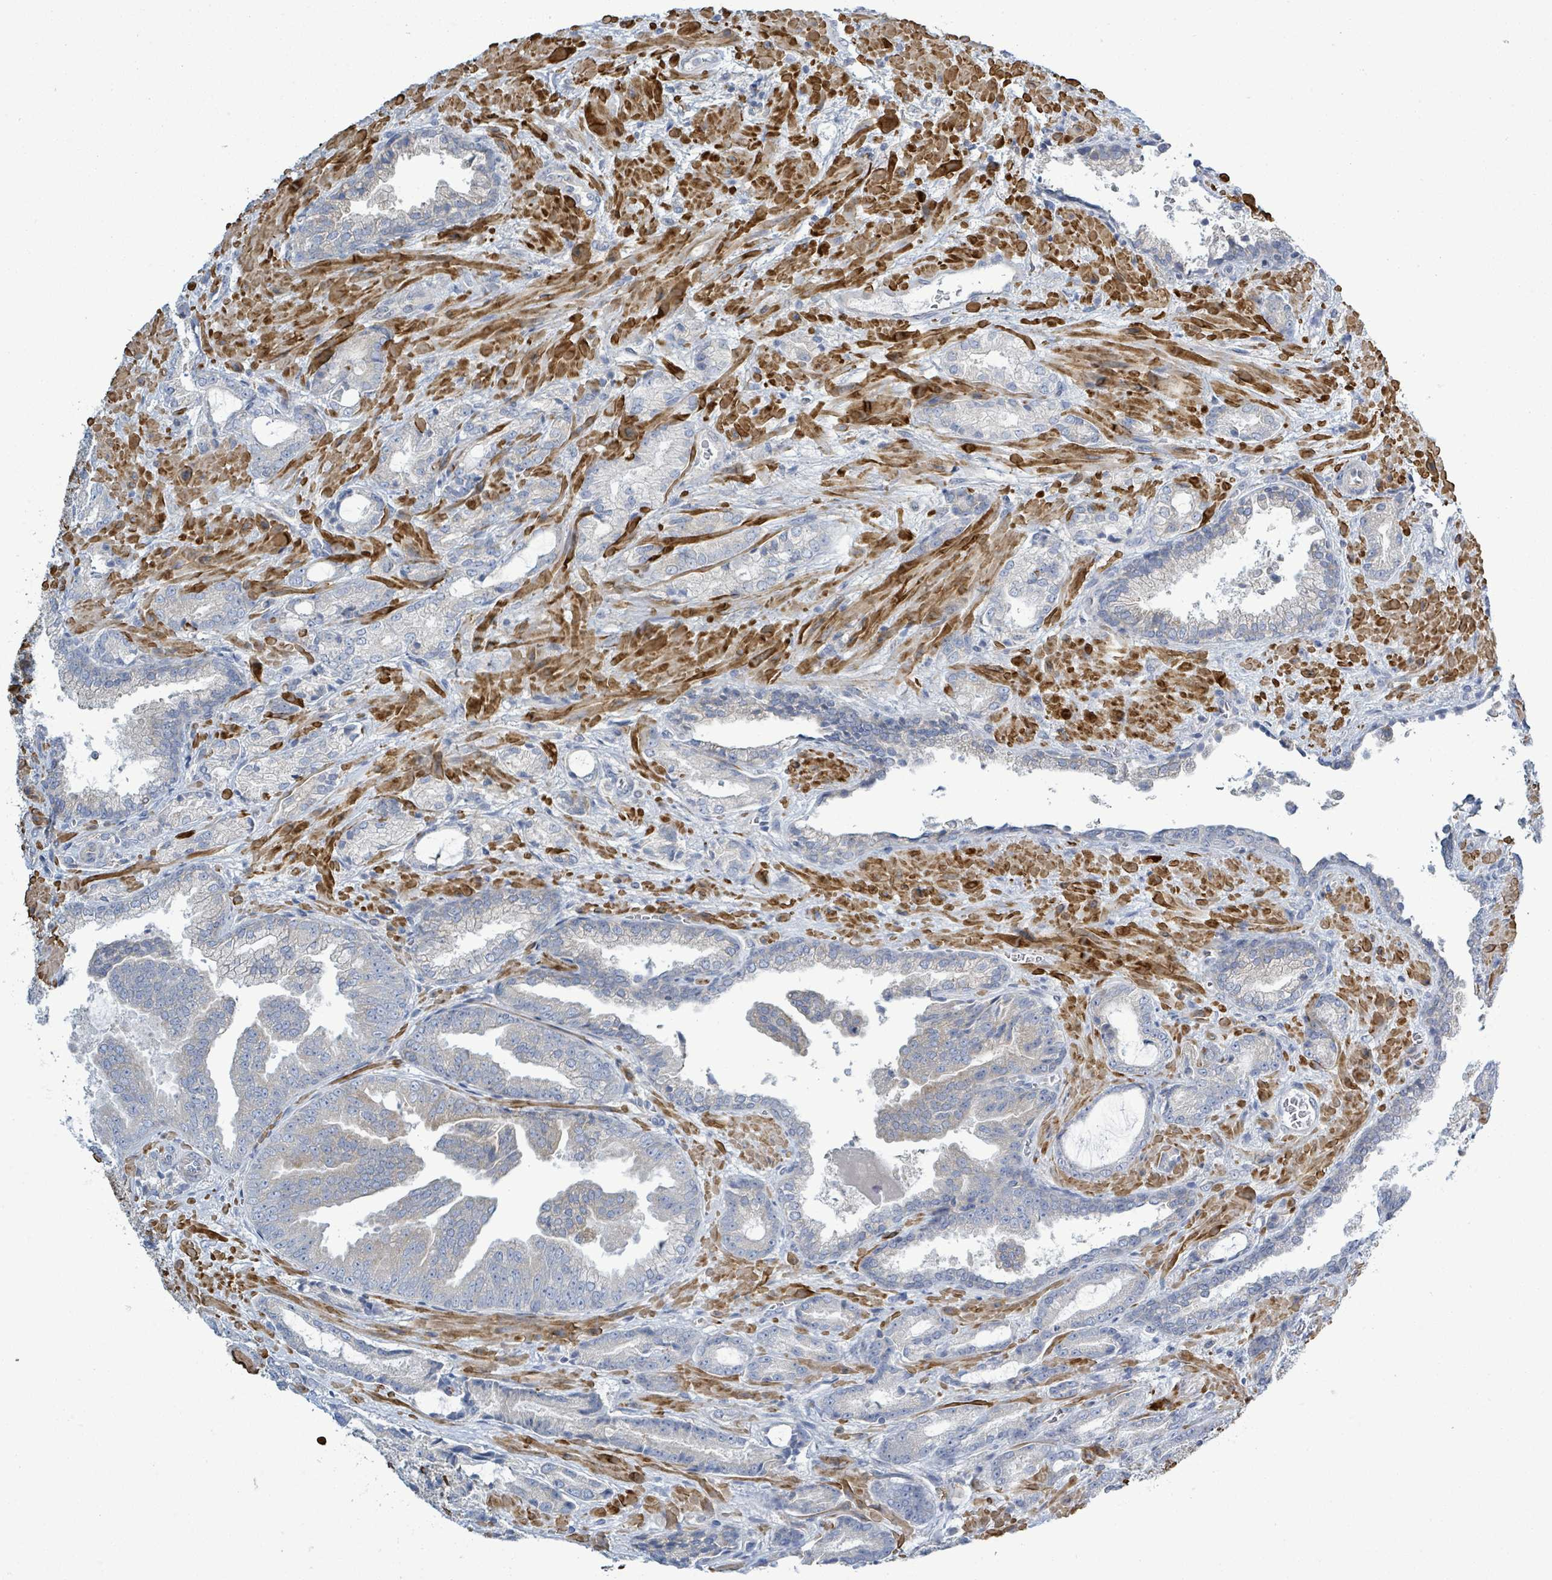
{"staining": {"intensity": "negative", "quantity": "none", "location": "none"}, "tissue": "prostate cancer", "cell_type": "Tumor cells", "image_type": "cancer", "snomed": [{"axis": "morphology", "description": "Adenocarcinoma, High grade"}, {"axis": "topography", "description": "Prostate"}], "caption": "Tumor cells show no significant protein positivity in prostate adenocarcinoma (high-grade).", "gene": "SIRPB1", "patient": {"sex": "male", "age": 68}}